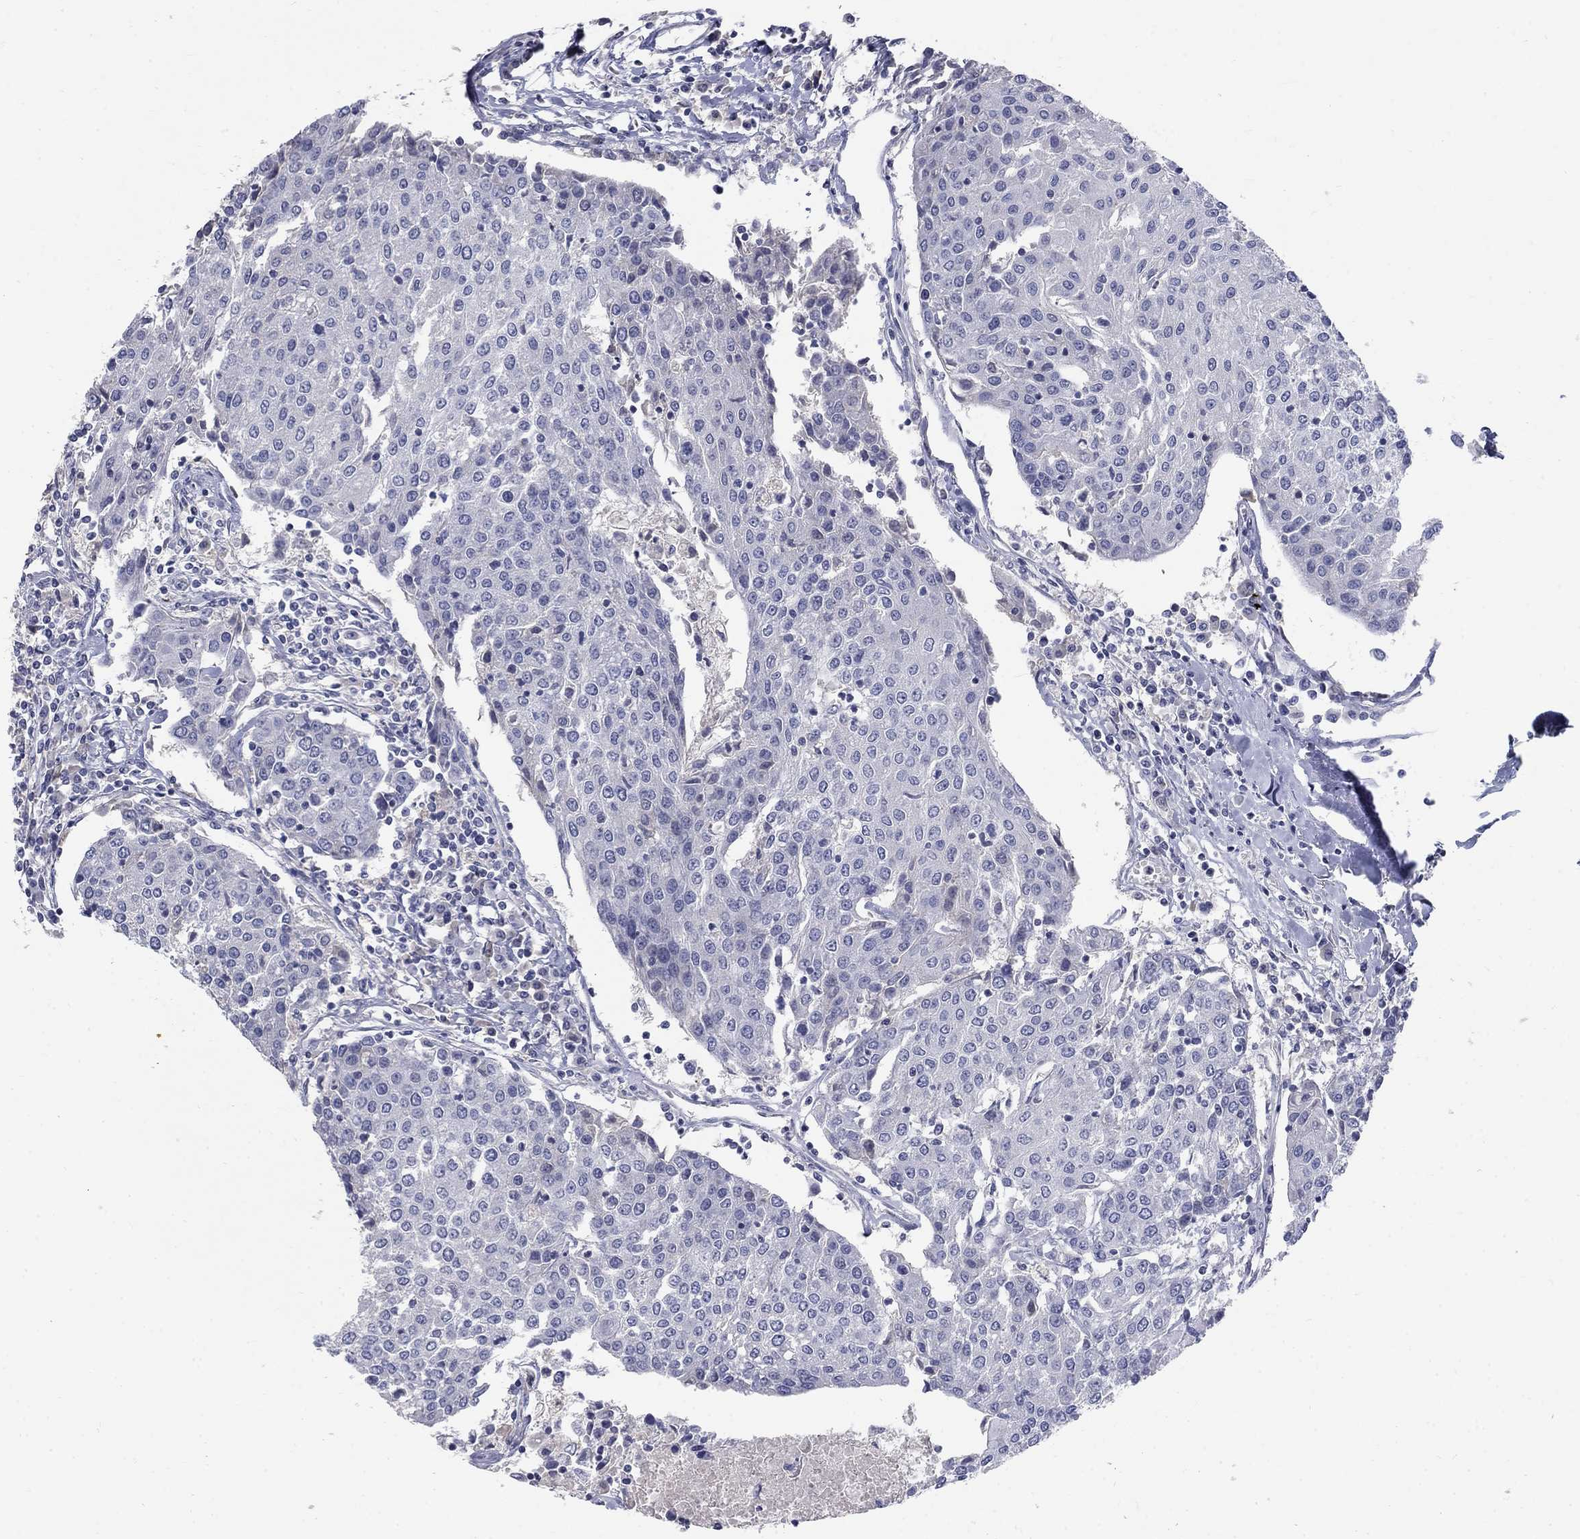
{"staining": {"intensity": "negative", "quantity": "none", "location": "none"}, "tissue": "urothelial cancer", "cell_type": "Tumor cells", "image_type": "cancer", "snomed": [{"axis": "morphology", "description": "Urothelial carcinoma, High grade"}, {"axis": "topography", "description": "Urinary bladder"}], "caption": "Human high-grade urothelial carcinoma stained for a protein using IHC displays no positivity in tumor cells.", "gene": "PTH1R", "patient": {"sex": "female", "age": 85}}